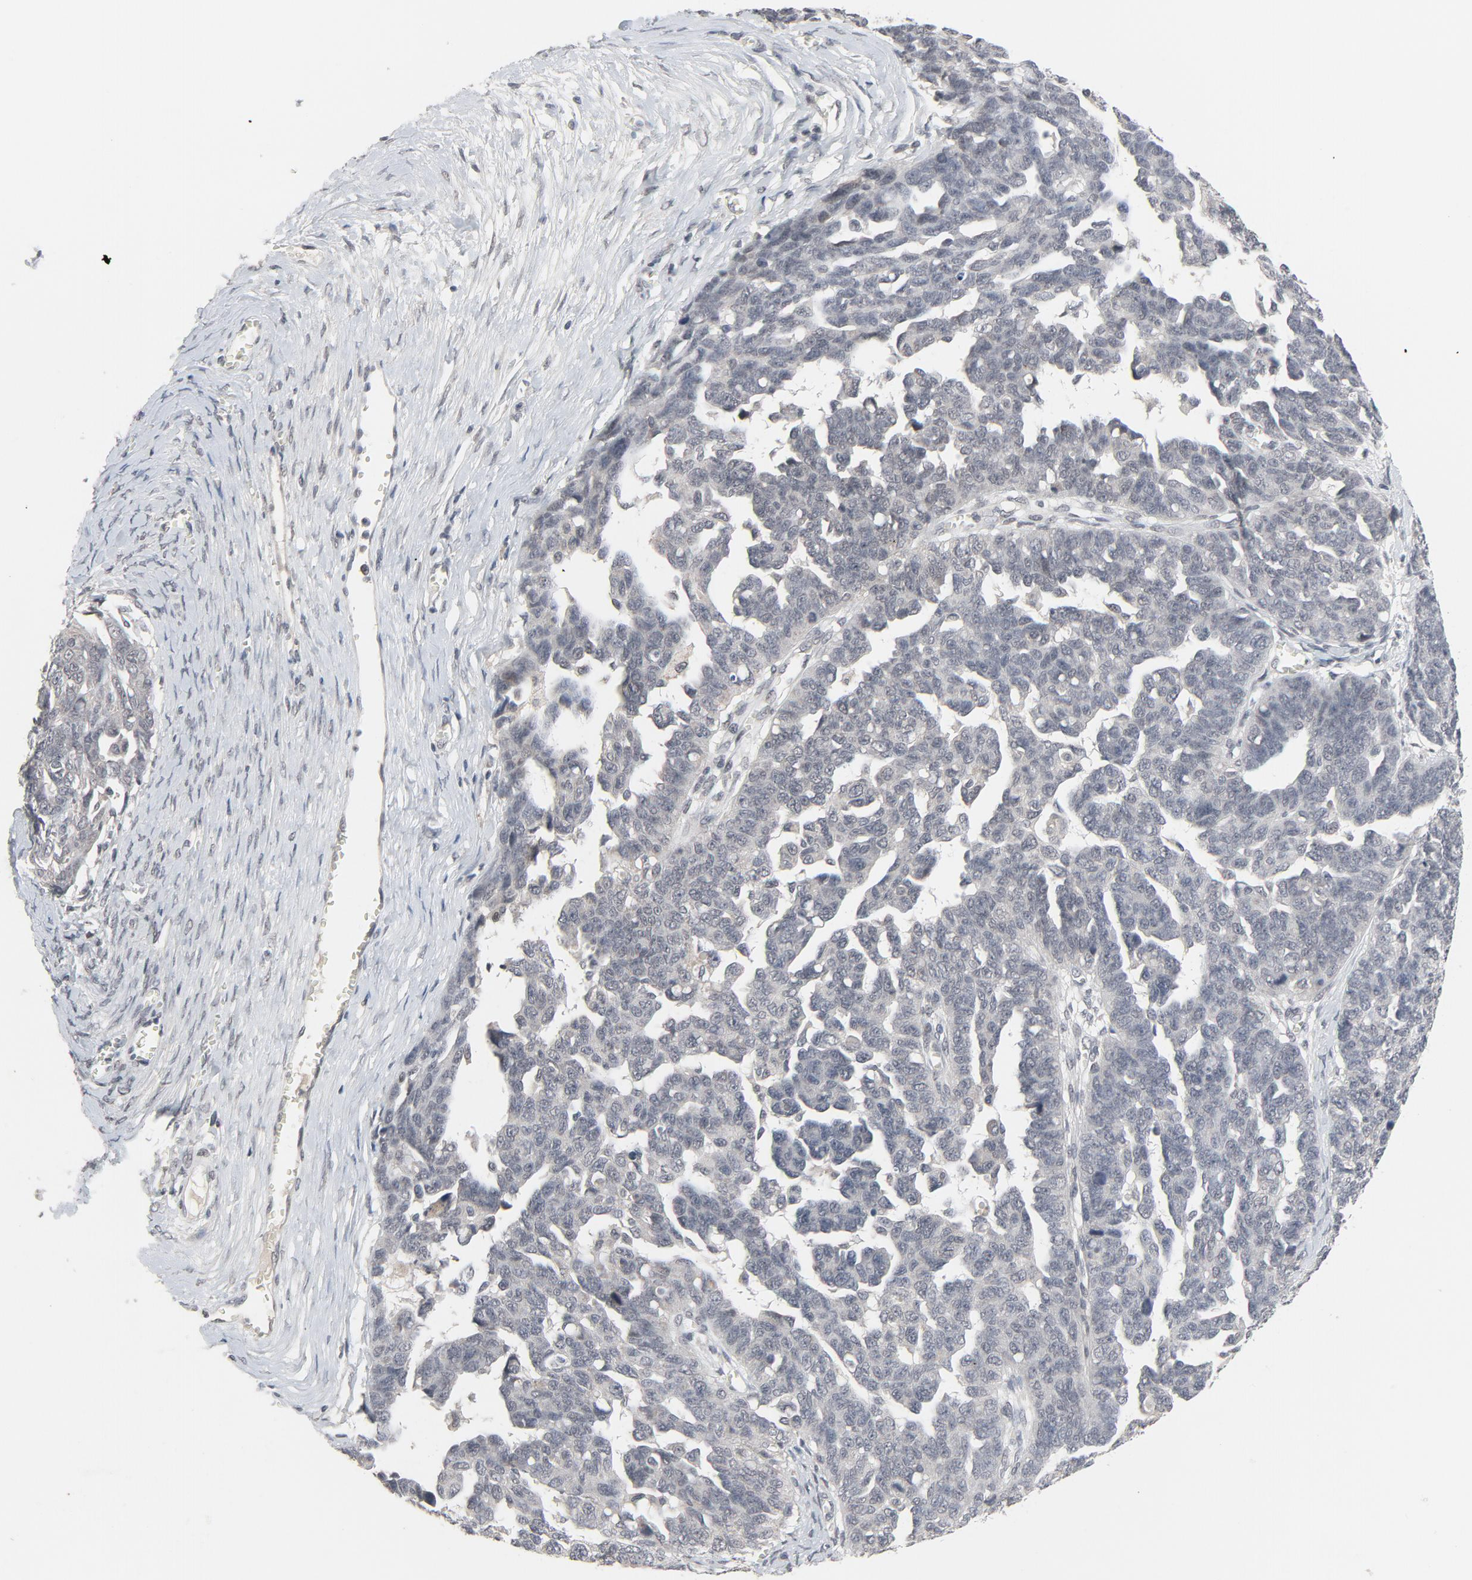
{"staining": {"intensity": "negative", "quantity": "none", "location": "none"}, "tissue": "ovarian cancer", "cell_type": "Tumor cells", "image_type": "cancer", "snomed": [{"axis": "morphology", "description": "Cystadenocarcinoma, serous, NOS"}, {"axis": "topography", "description": "Ovary"}], "caption": "Tumor cells are negative for brown protein staining in serous cystadenocarcinoma (ovarian).", "gene": "MT3", "patient": {"sex": "female", "age": 69}}